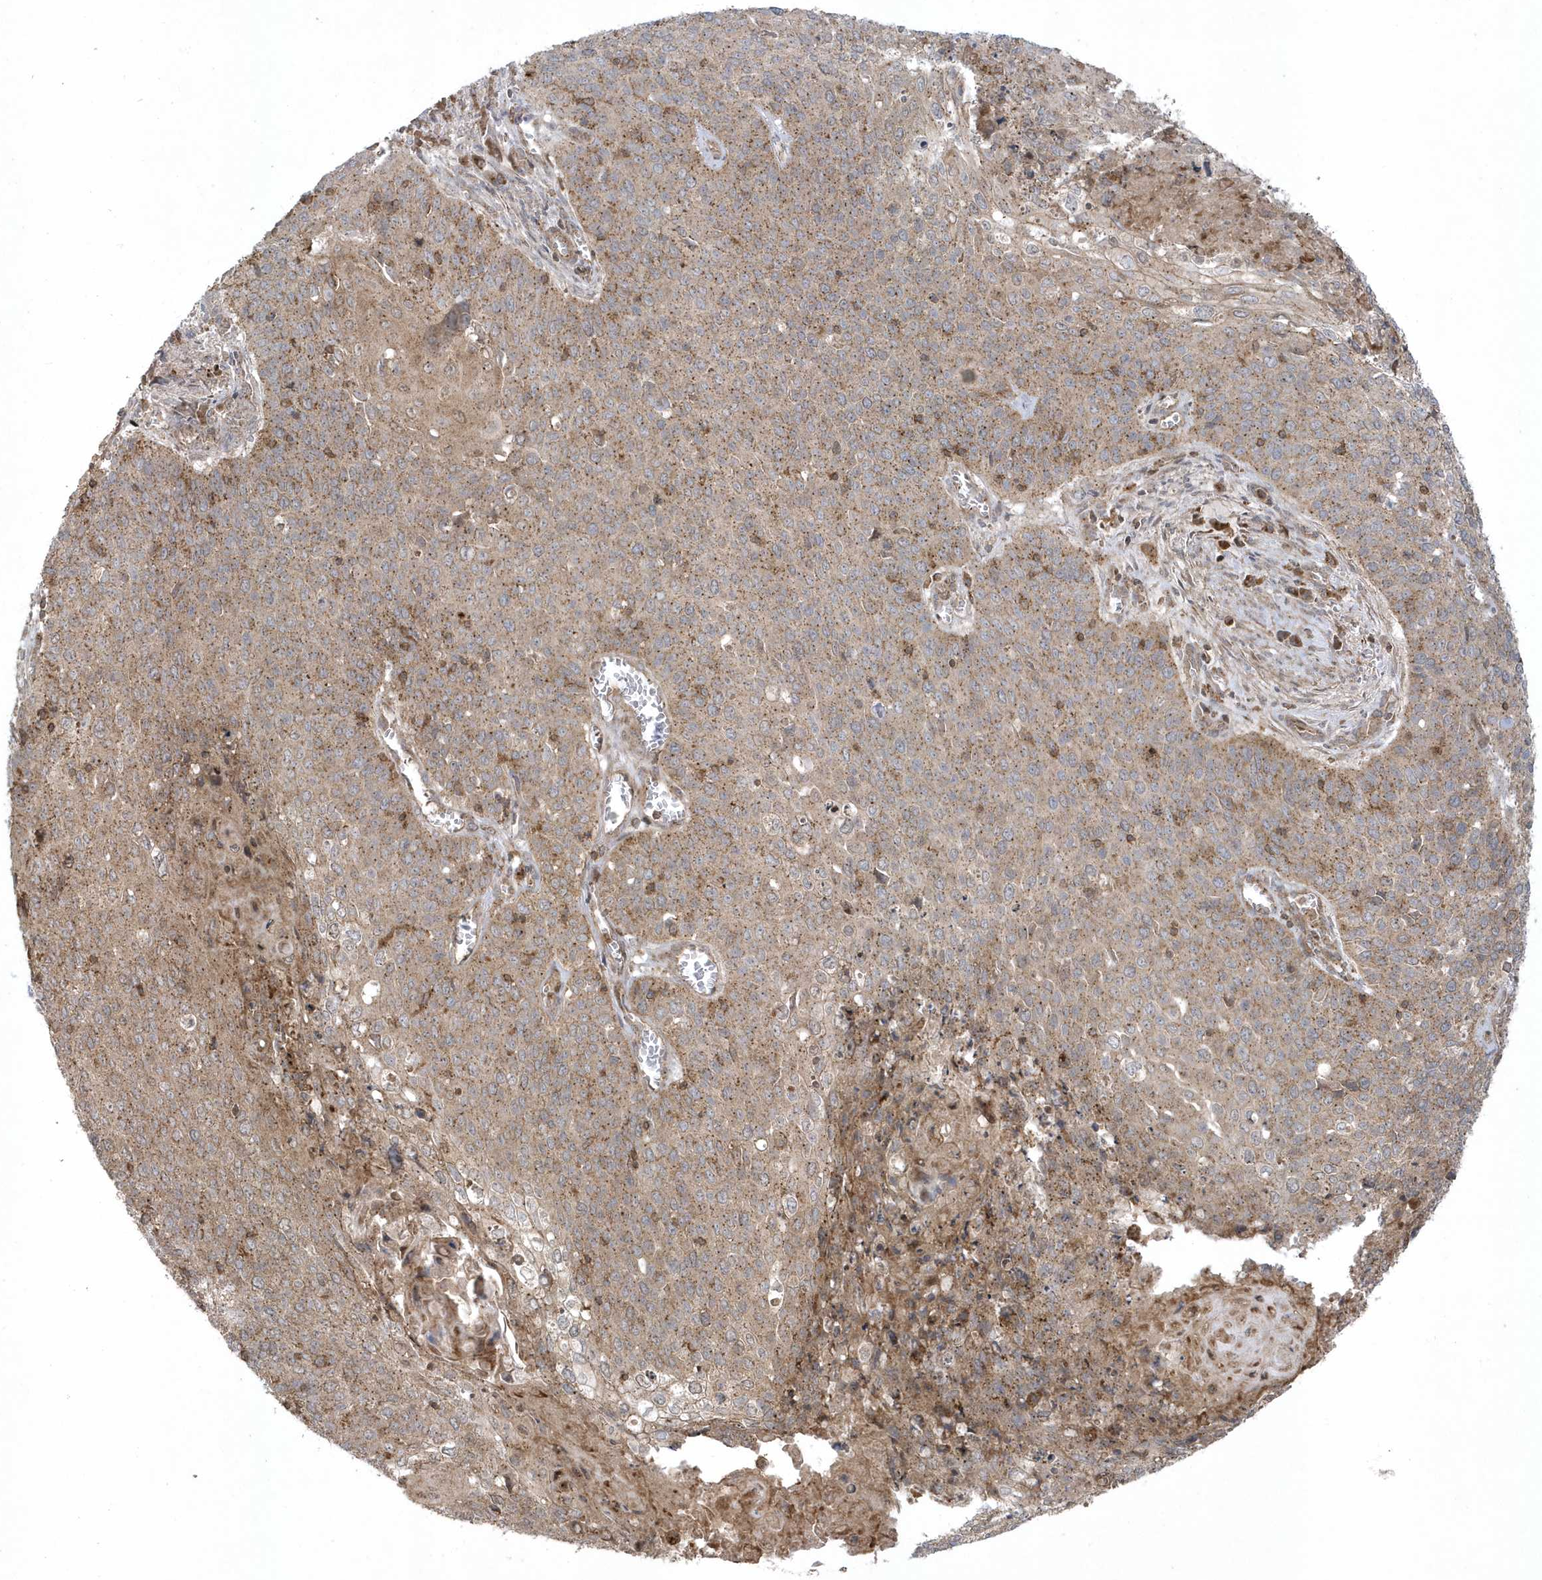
{"staining": {"intensity": "moderate", "quantity": ">75%", "location": "cytoplasmic/membranous"}, "tissue": "cervical cancer", "cell_type": "Tumor cells", "image_type": "cancer", "snomed": [{"axis": "morphology", "description": "Squamous cell carcinoma, NOS"}, {"axis": "topography", "description": "Cervix"}], "caption": "Protein staining of cervical cancer tissue demonstrates moderate cytoplasmic/membranous staining in approximately >75% of tumor cells.", "gene": "STAMBP", "patient": {"sex": "female", "age": 39}}